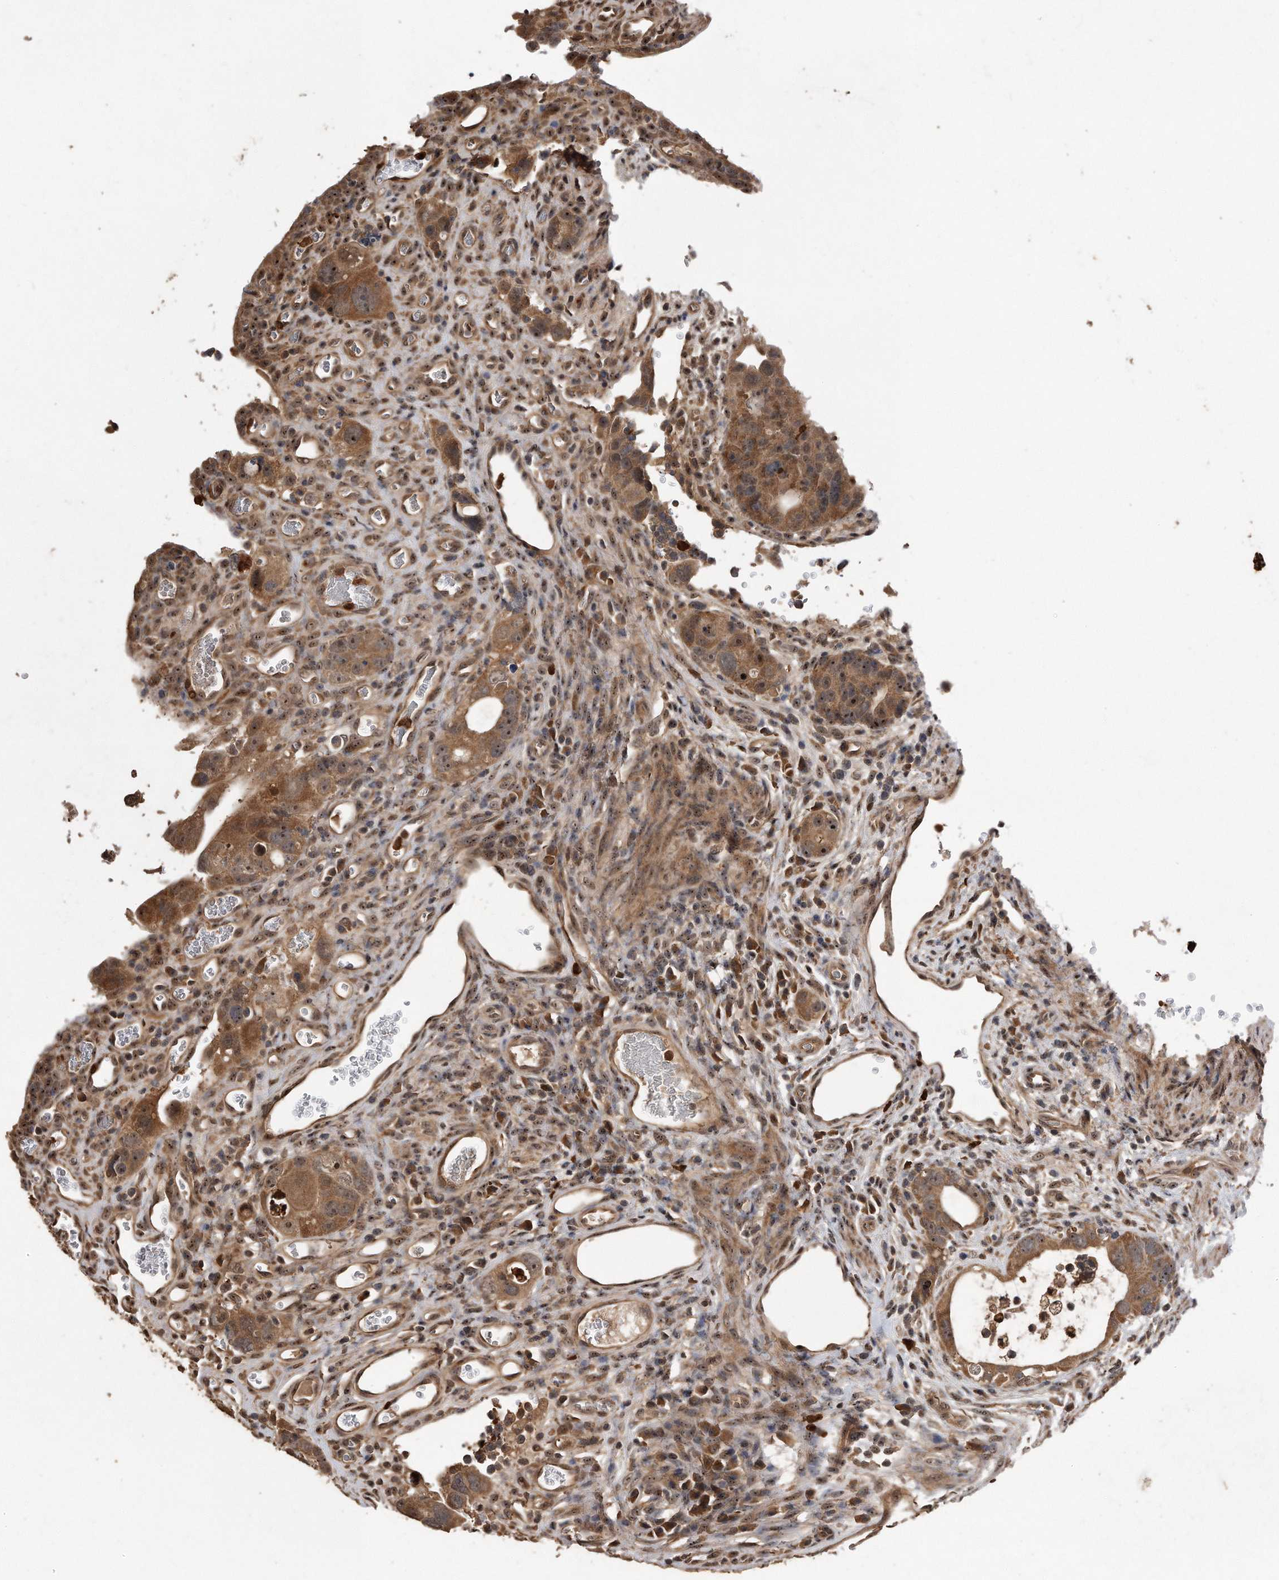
{"staining": {"intensity": "moderate", "quantity": ">75%", "location": "cytoplasmic/membranous,nuclear"}, "tissue": "colorectal cancer", "cell_type": "Tumor cells", "image_type": "cancer", "snomed": [{"axis": "morphology", "description": "Adenocarcinoma, NOS"}, {"axis": "topography", "description": "Rectum"}], "caption": "Immunohistochemistry of colorectal adenocarcinoma reveals medium levels of moderate cytoplasmic/membranous and nuclear expression in about >75% of tumor cells.", "gene": "PELO", "patient": {"sex": "male", "age": 59}}